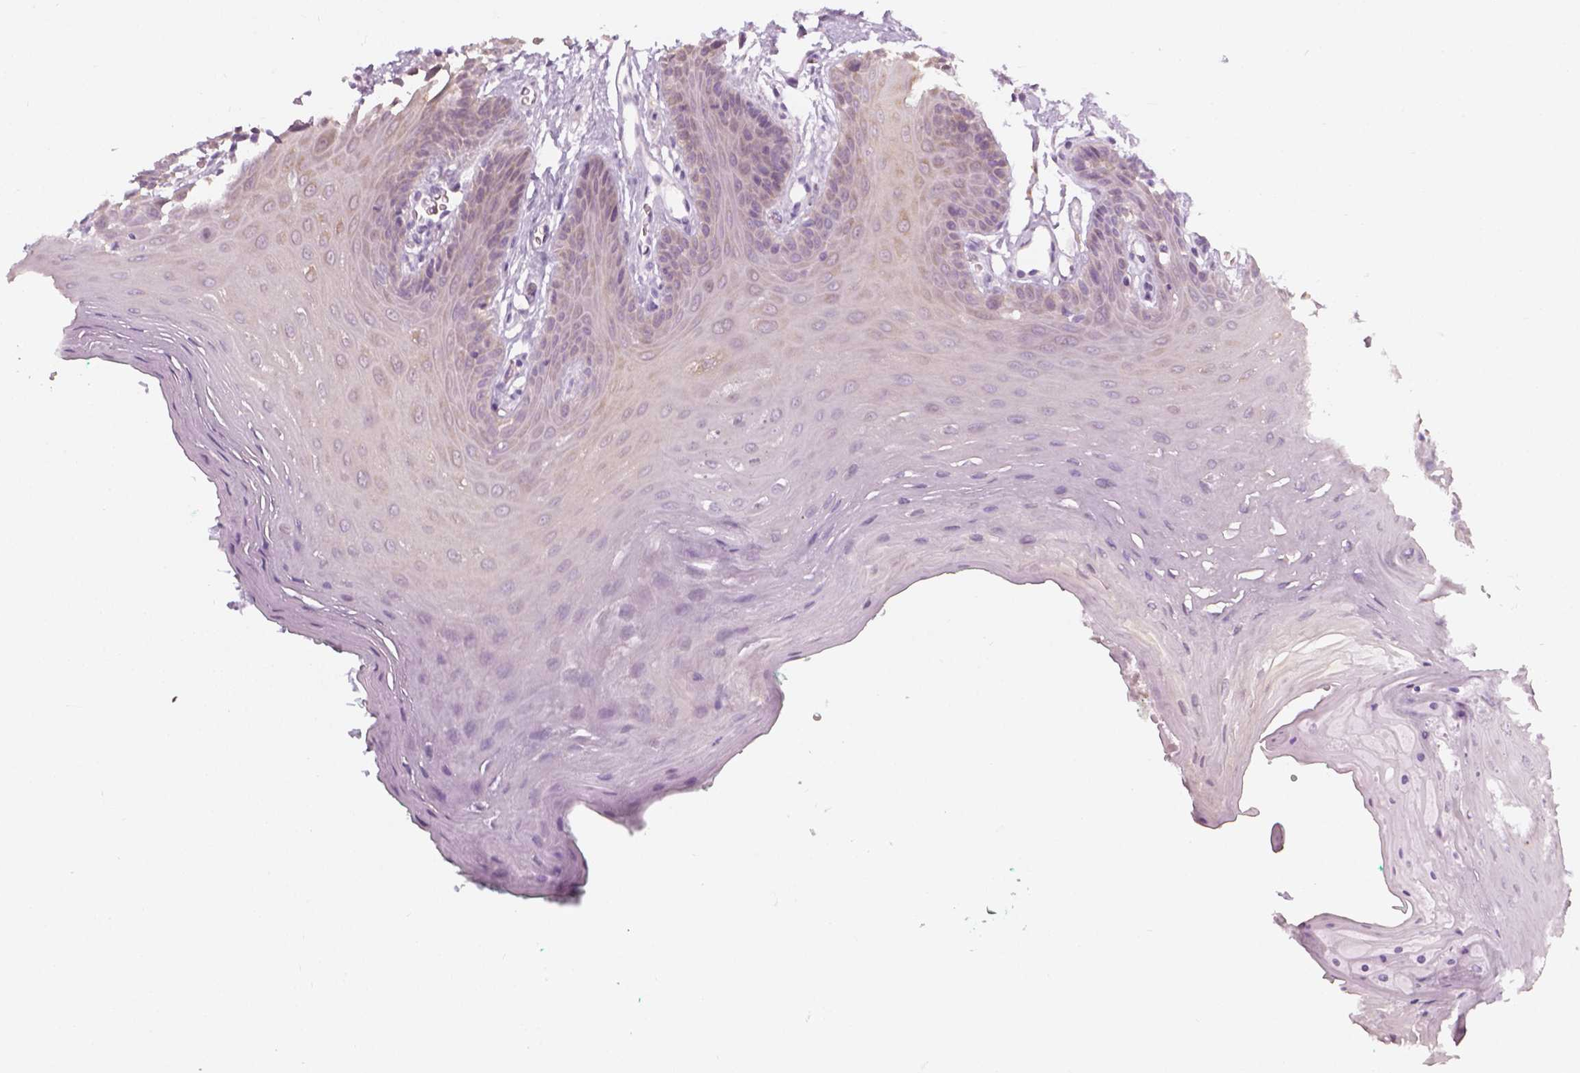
{"staining": {"intensity": "moderate", "quantity": "<25%", "location": "cytoplasmic/membranous"}, "tissue": "oral mucosa", "cell_type": "Squamous epithelial cells", "image_type": "normal", "snomed": [{"axis": "morphology", "description": "Normal tissue, NOS"}, {"axis": "morphology", "description": "Squamous cell carcinoma, NOS"}, {"axis": "topography", "description": "Oral tissue"}, {"axis": "topography", "description": "Head-Neck"}], "caption": "Immunohistochemical staining of normal human oral mucosa exhibits moderate cytoplasmic/membranous protein staining in approximately <25% of squamous epithelial cells.", "gene": "SHMT1", "patient": {"sex": "female", "age": 50}}